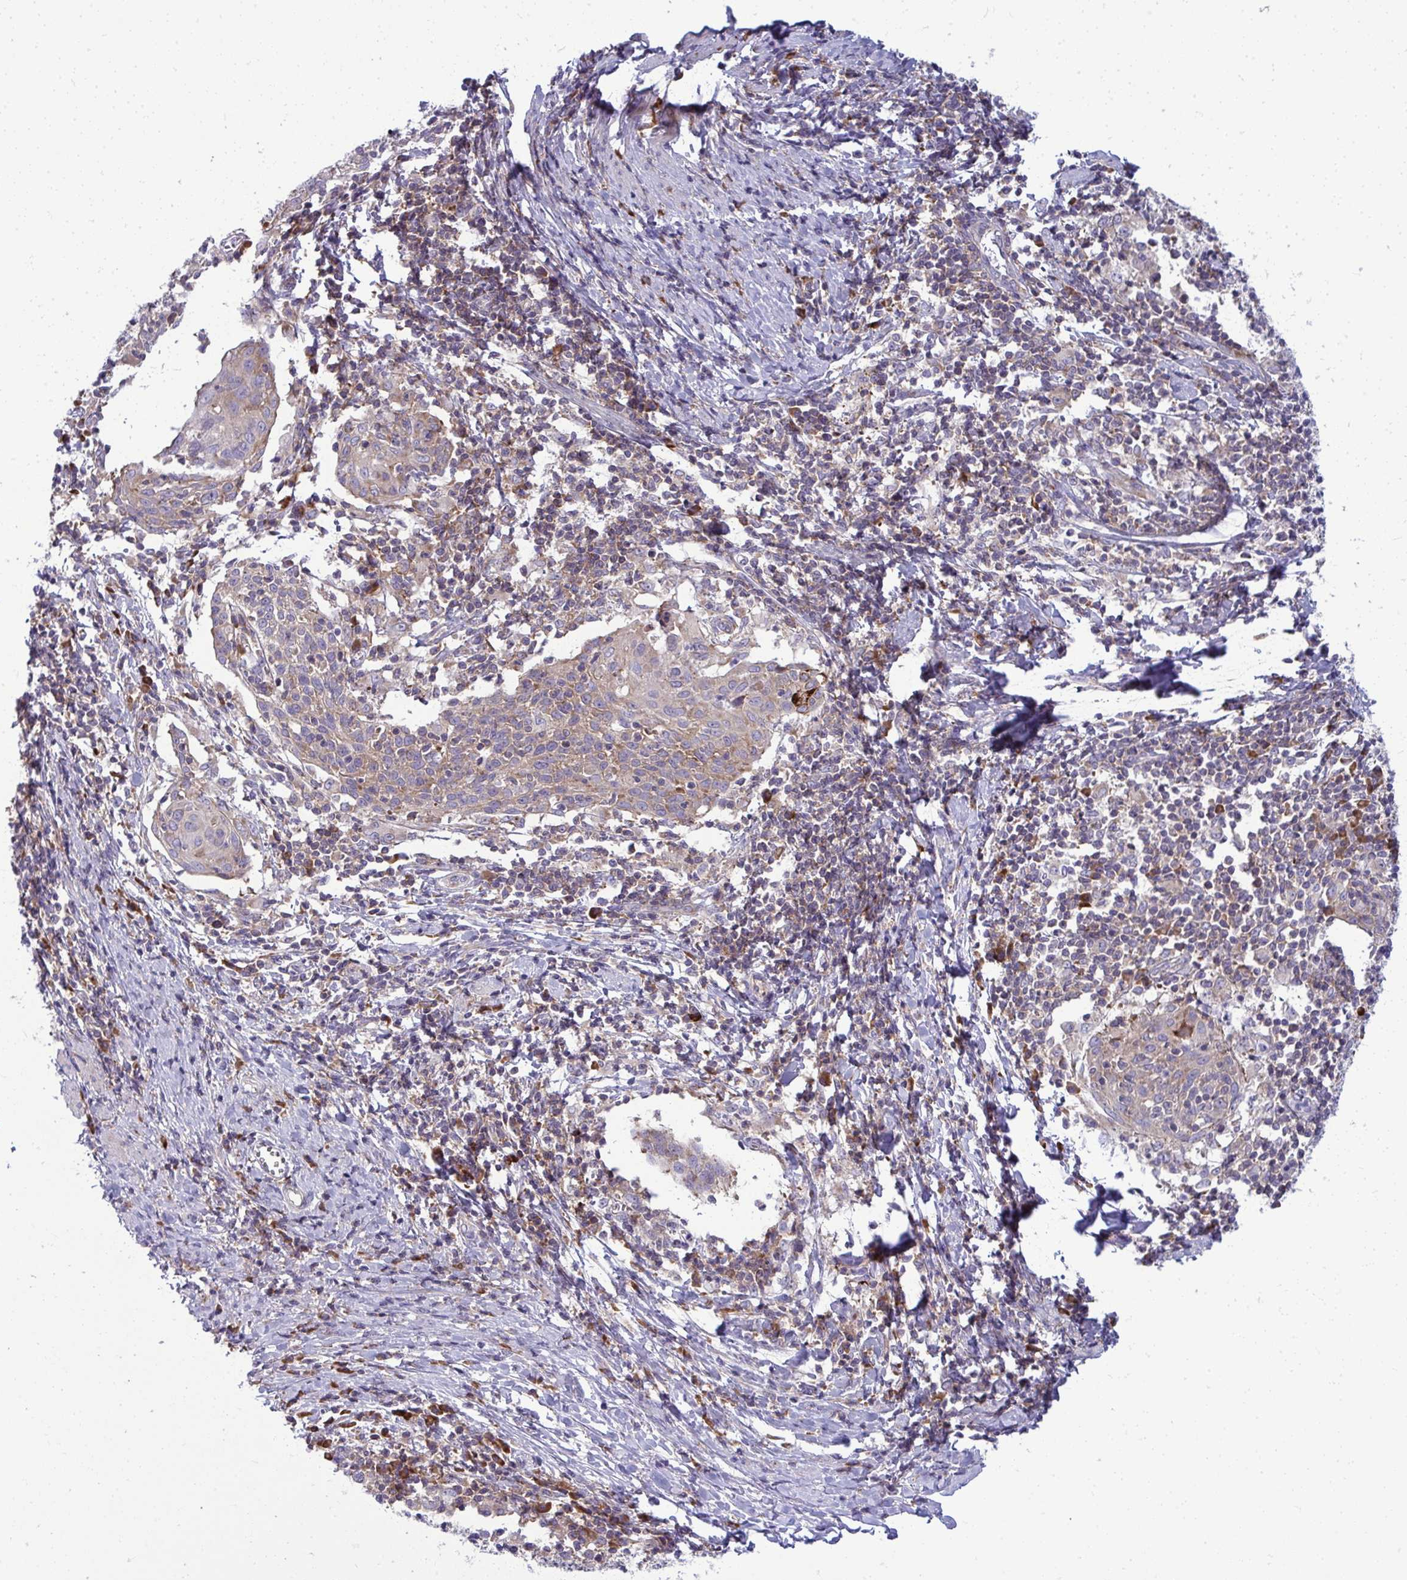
{"staining": {"intensity": "weak", "quantity": ">75%", "location": "cytoplasmic/membranous"}, "tissue": "cervical cancer", "cell_type": "Tumor cells", "image_type": "cancer", "snomed": [{"axis": "morphology", "description": "Squamous cell carcinoma, NOS"}, {"axis": "topography", "description": "Cervix"}], "caption": "Protein positivity by immunohistochemistry (IHC) exhibits weak cytoplasmic/membranous positivity in about >75% of tumor cells in cervical cancer. (Brightfield microscopy of DAB IHC at high magnification).", "gene": "GFPT2", "patient": {"sex": "female", "age": 52}}